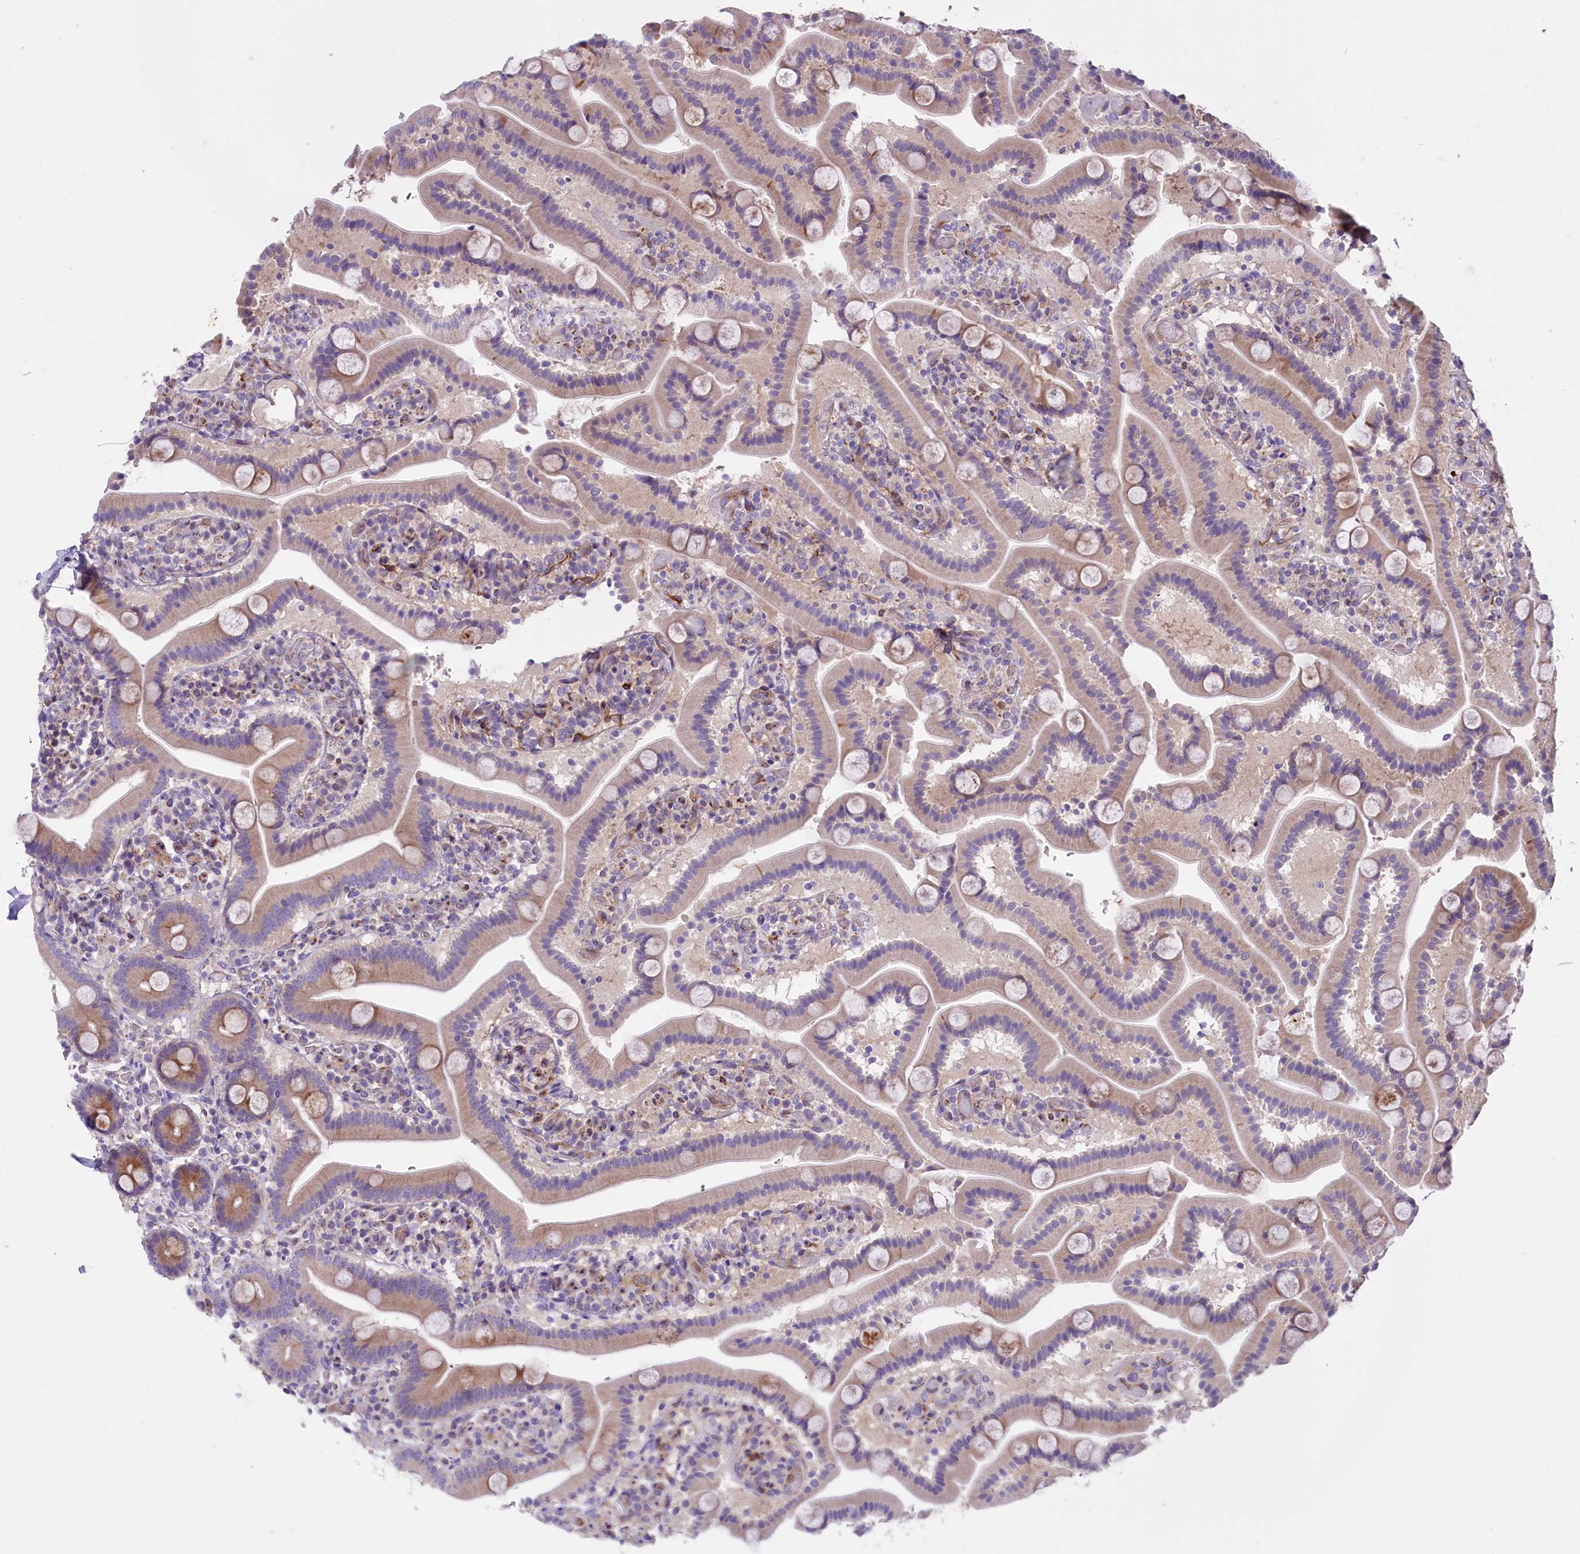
{"staining": {"intensity": "moderate", "quantity": "25%-75%", "location": "cytoplasmic/membranous"}, "tissue": "duodenum", "cell_type": "Glandular cells", "image_type": "normal", "snomed": [{"axis": "morphology", "description": "Normal tissue, NOS"}, {"axis": "topography", "description": "Duodenum"}], "caption": "IHC histopathology image of unremarkable human duodenum stained for a protein (brown), which exhibits medium levels of moderate cytoplasmic/membranous expression in about 25%-75% of glandular cells.", "gene": "CD99L2", "patient": {"sex": "male", "age": 55}}